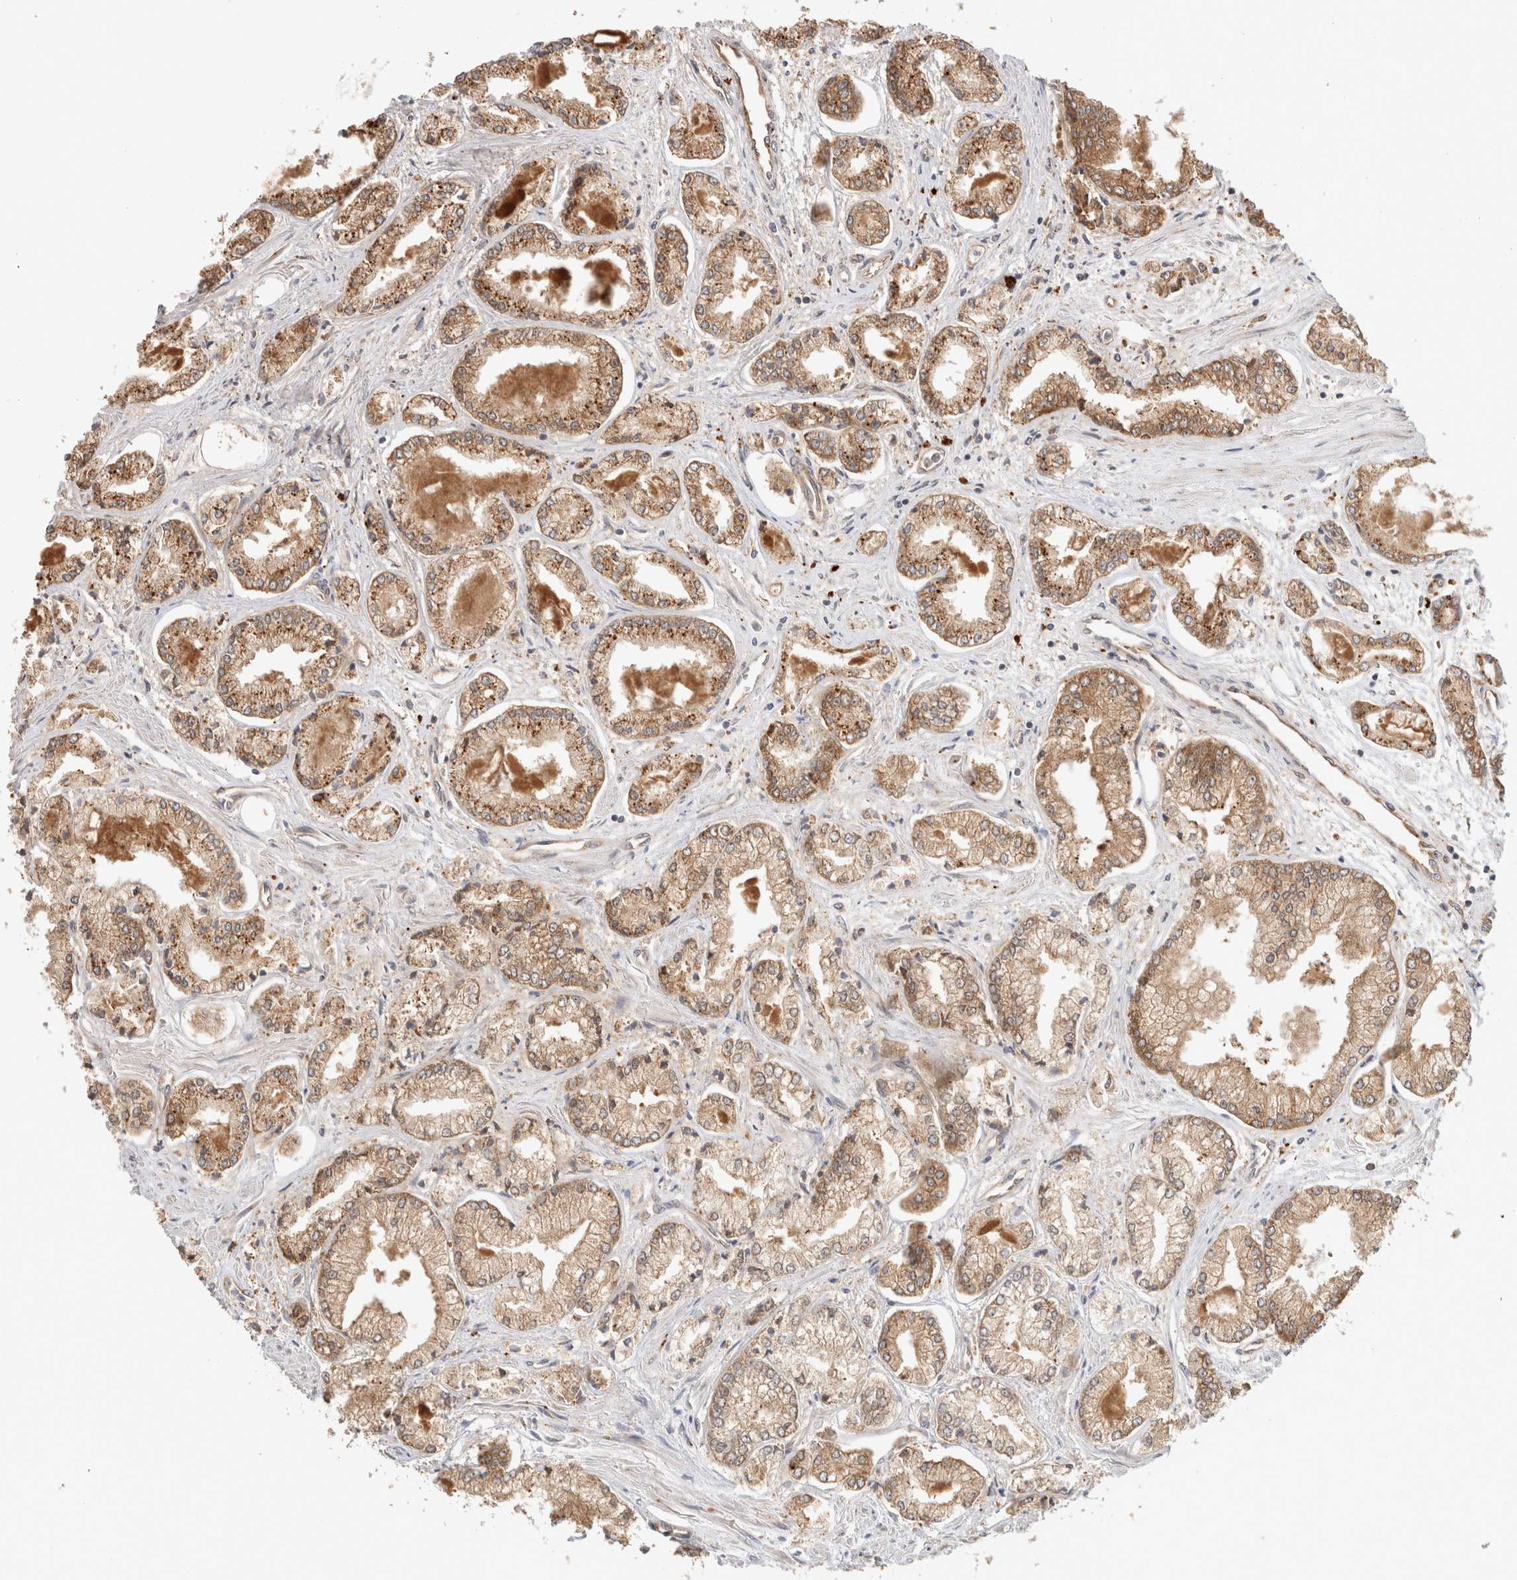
{"staining": {"intensity": "moderate", "quantity": ">75%", "location": "cytoplasmic/membranous"}, "tissue": "prostate cancer", "cell_type": "Tumor cells", "image_type": "cancer", "snomed": [{"axis": "morphology", "description": "Adenocarcinoma, Low grade"}, {"axis": "topography", "description": "Prostate"}], "caption": "Prostate cancer (adenocarcinoma (low-grade)) stained for a protein (brown) reveals moderate cytoplasmic/membranous positive staining in about >75% of tumor cells.", "gene": "ACTL9", "patient": {"sex": "male", "age": 52}}